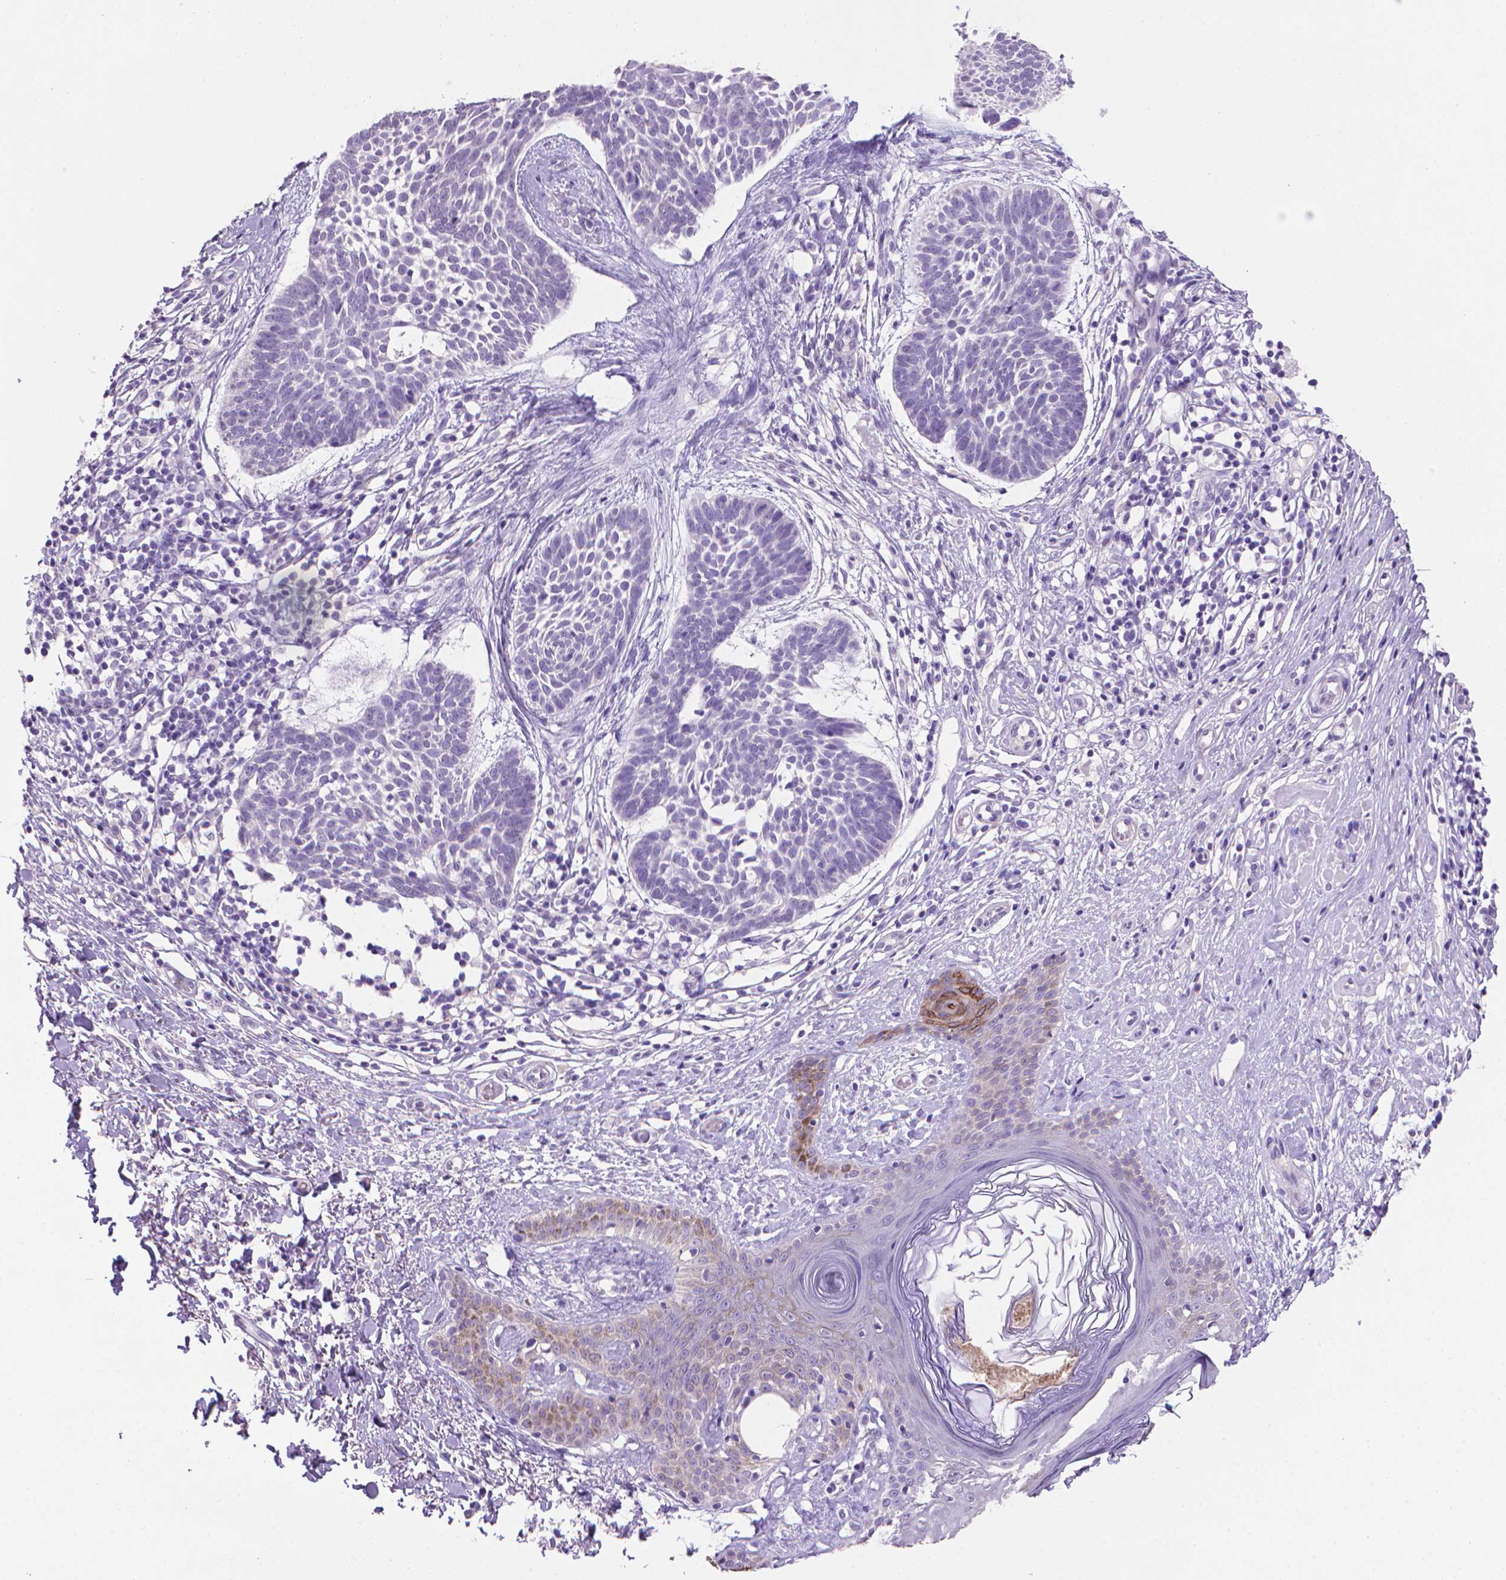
{"staining": {"intensity": "negative", "quantity": "none", "location": "none"}, "tissue": "skin cancer", "cell_type": "Tumor cells", "image_type": "cancer", "snomed": [{"axis": "morphology", "description": "Basal cell carcinoma"}, {"axis": "topography", "description": "Skin"}], "caption": "Tumor cells show no significant staining in skin cancer.", "gene": "MUC1", "patient": {"sex": "male", "age": 85}}